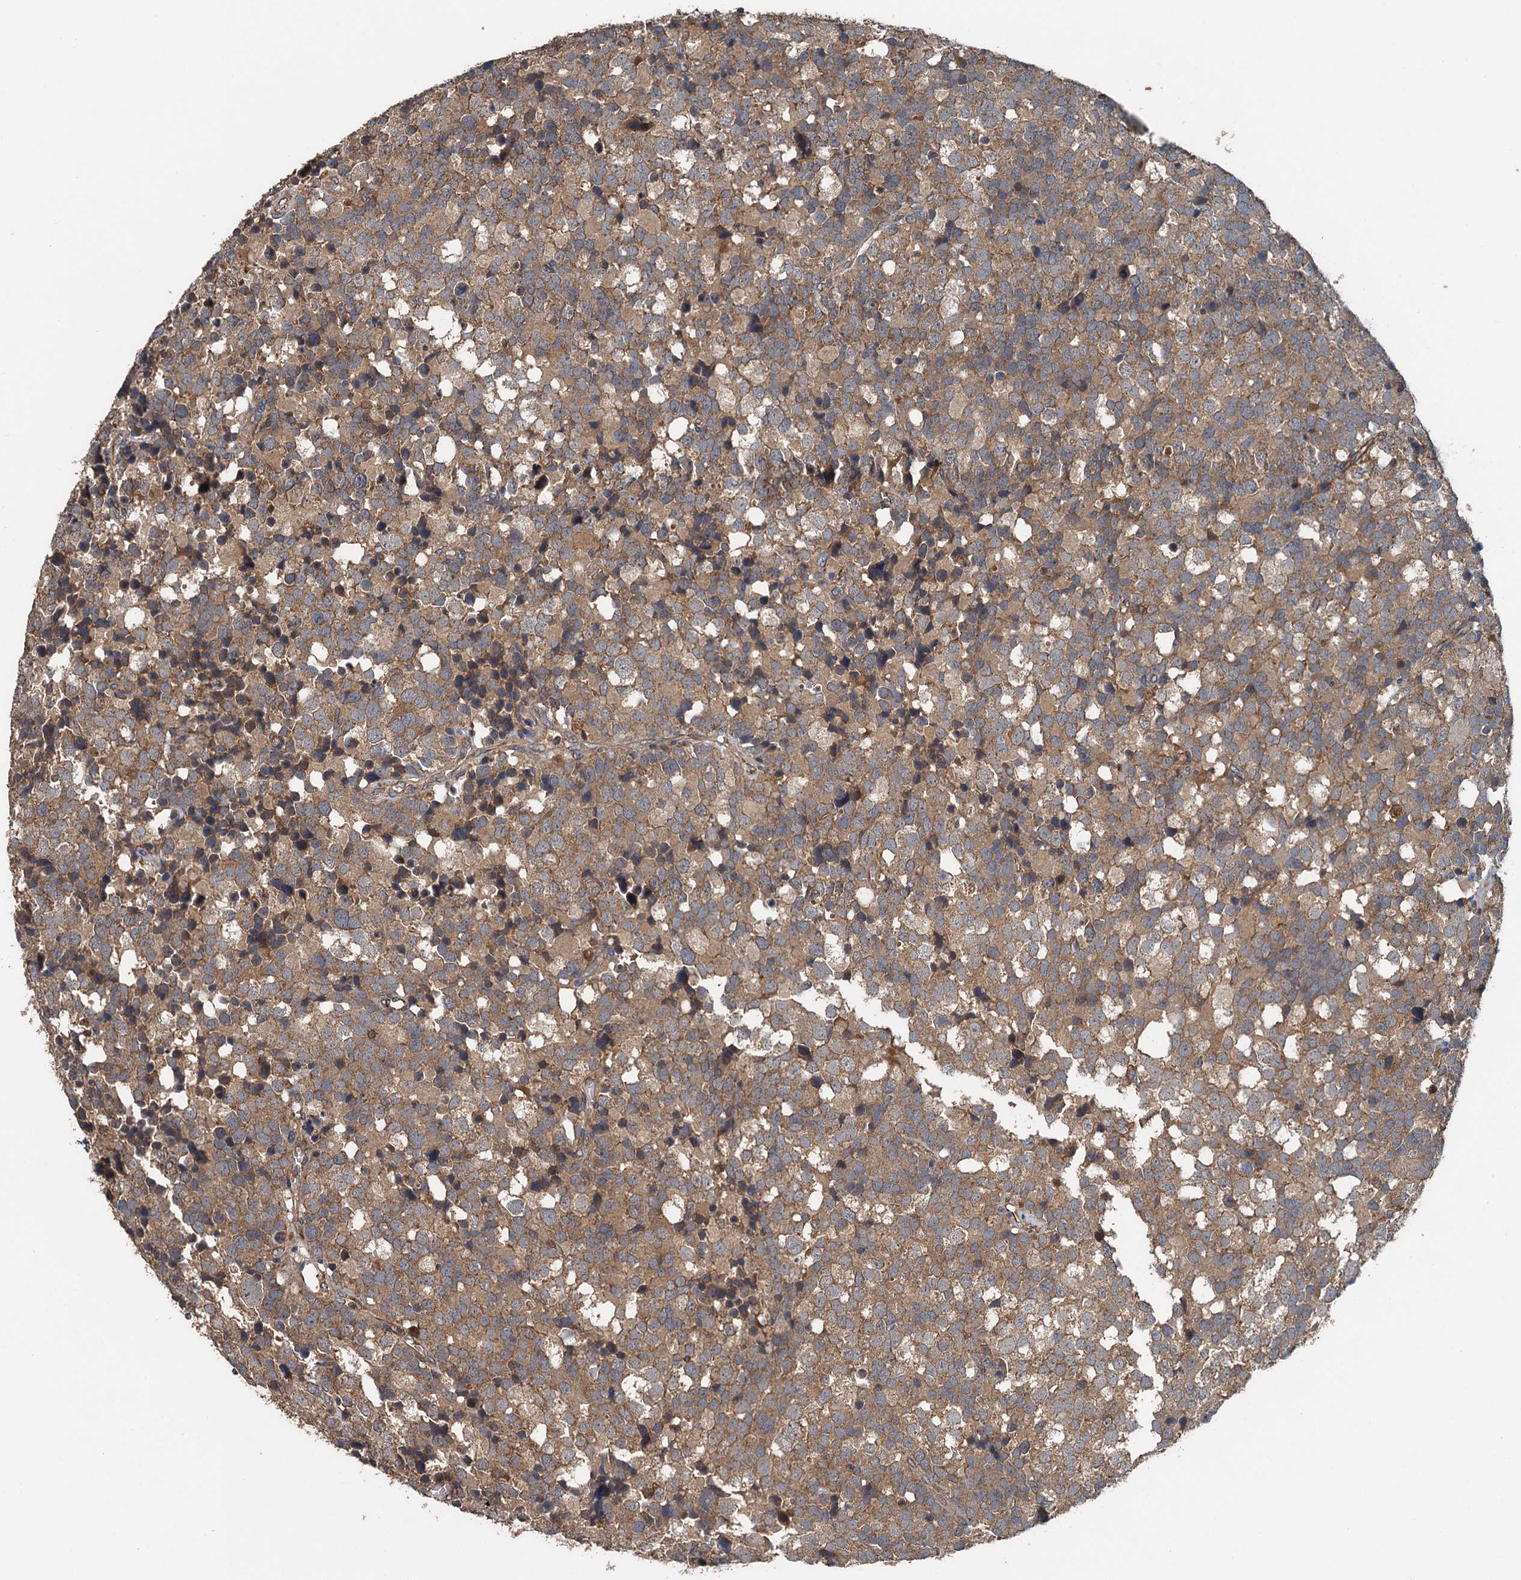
{"staining": {"intensity": "moderate", "quantity": ">75%", "location": "cytoplasmic/membranous"}, "tissue": "testis cancer", "cell_type": "Tumor cells", "image_type": "cancer", "snomed": [{"axis": "morphology", "description": "Seminoma, NOS"}, {"axis": "topography", "description": "Testis"}], "caption": "A histopathology image showing moderate cytoplasmic/membranous positivity in about >75% of tumor cells in seminoma (testis), as visualized by brown immunohistochemical staining.", "gene": "BORCS5", "patient": {"sex": "male", "age": 71}}